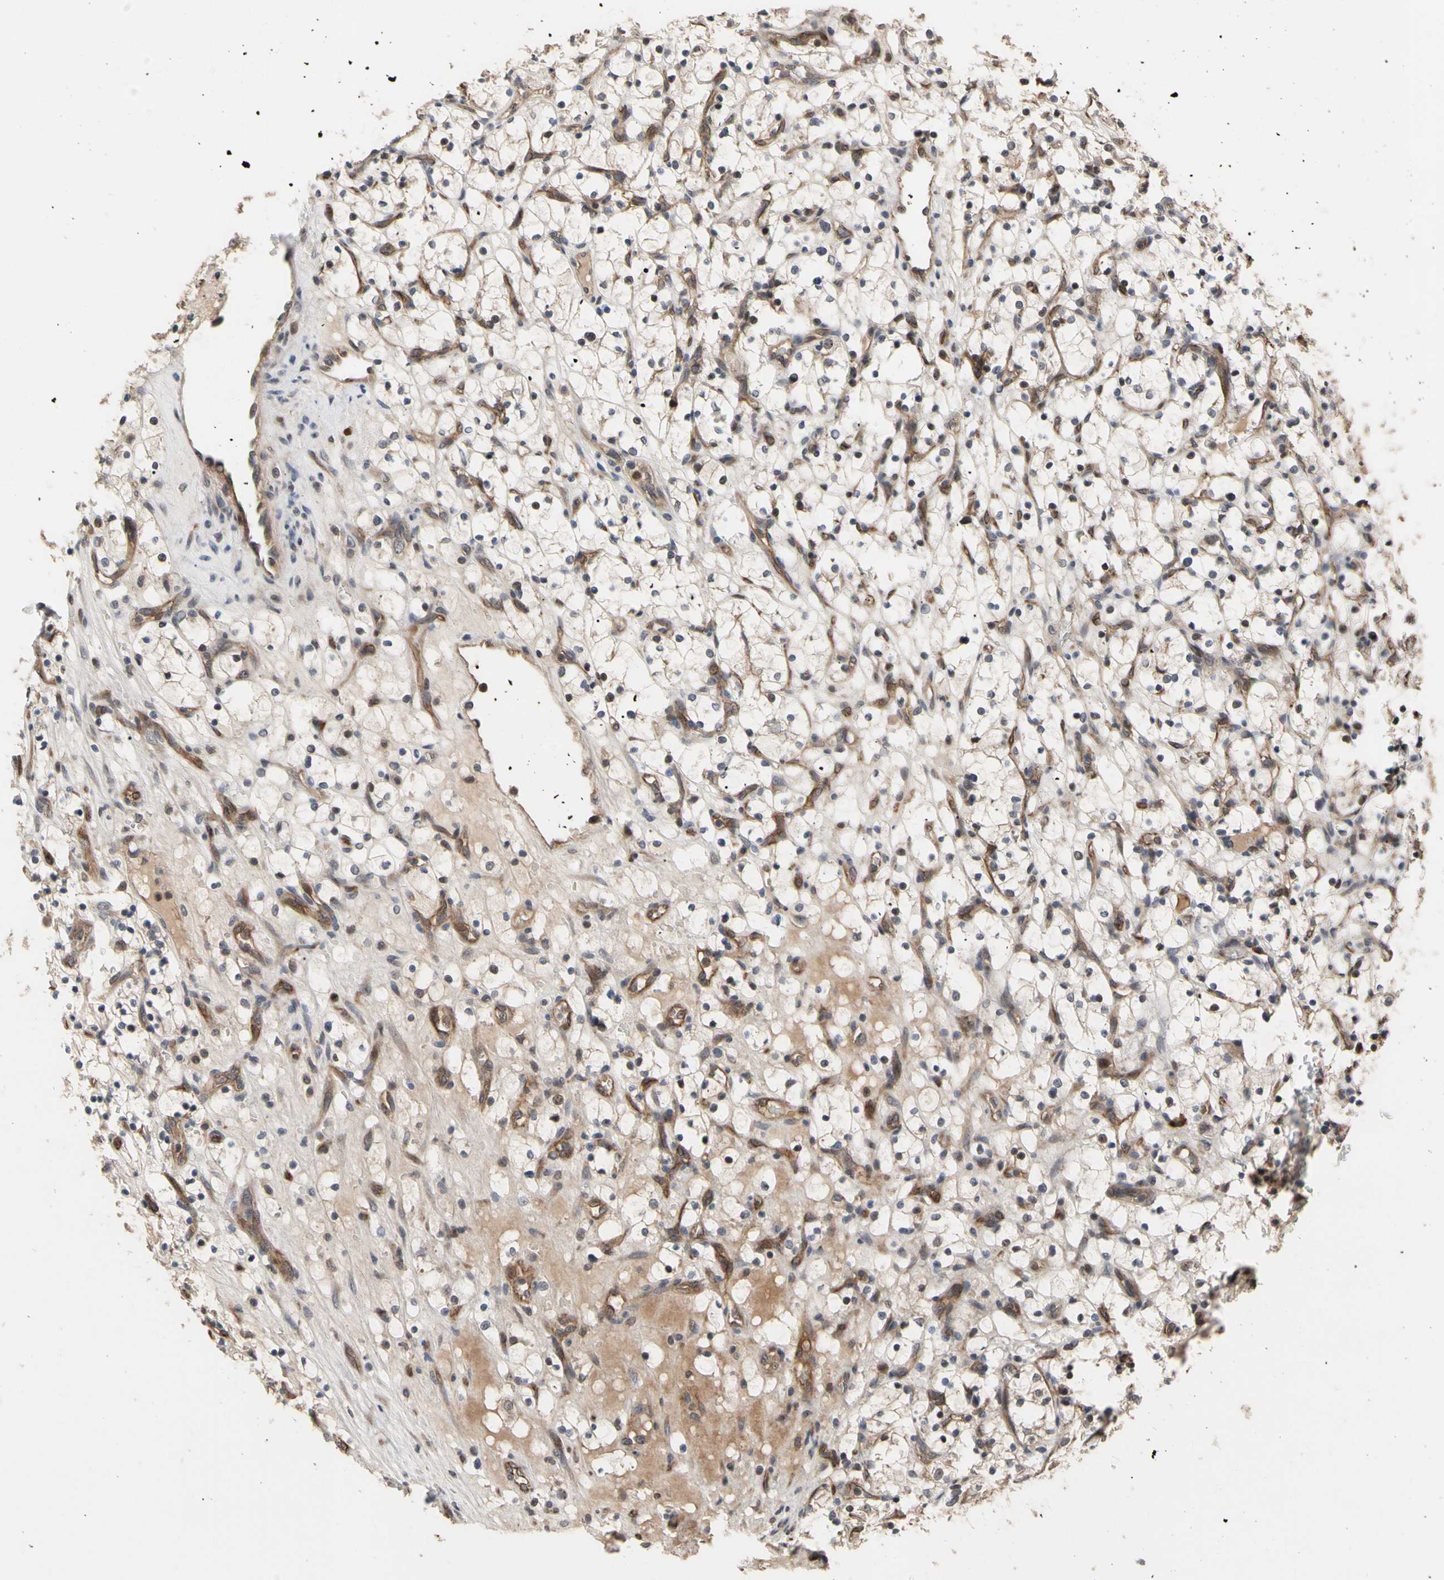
{"staining": {"intensity": "weak", "quantity": ">75%", "location": "cytoplasmic/membranous"}, "tissue": "renal cancer", "cell_type": "Tumor cells", "image_type": "cancer", "snomed": [{"axis": "morphology", "description": "Adenocarcinoma, NOS"}, {"axis": "topography", "description": "Kidney"}], "caption": "IHC histopathology image of renal cancer stained for a protein (brown), which reveals low levels of weak cytoplasmic/membranous staining in about >75% of tumor cells.", "gene": "CYTIP", "patient": {"sex": "female", "age": 69}}